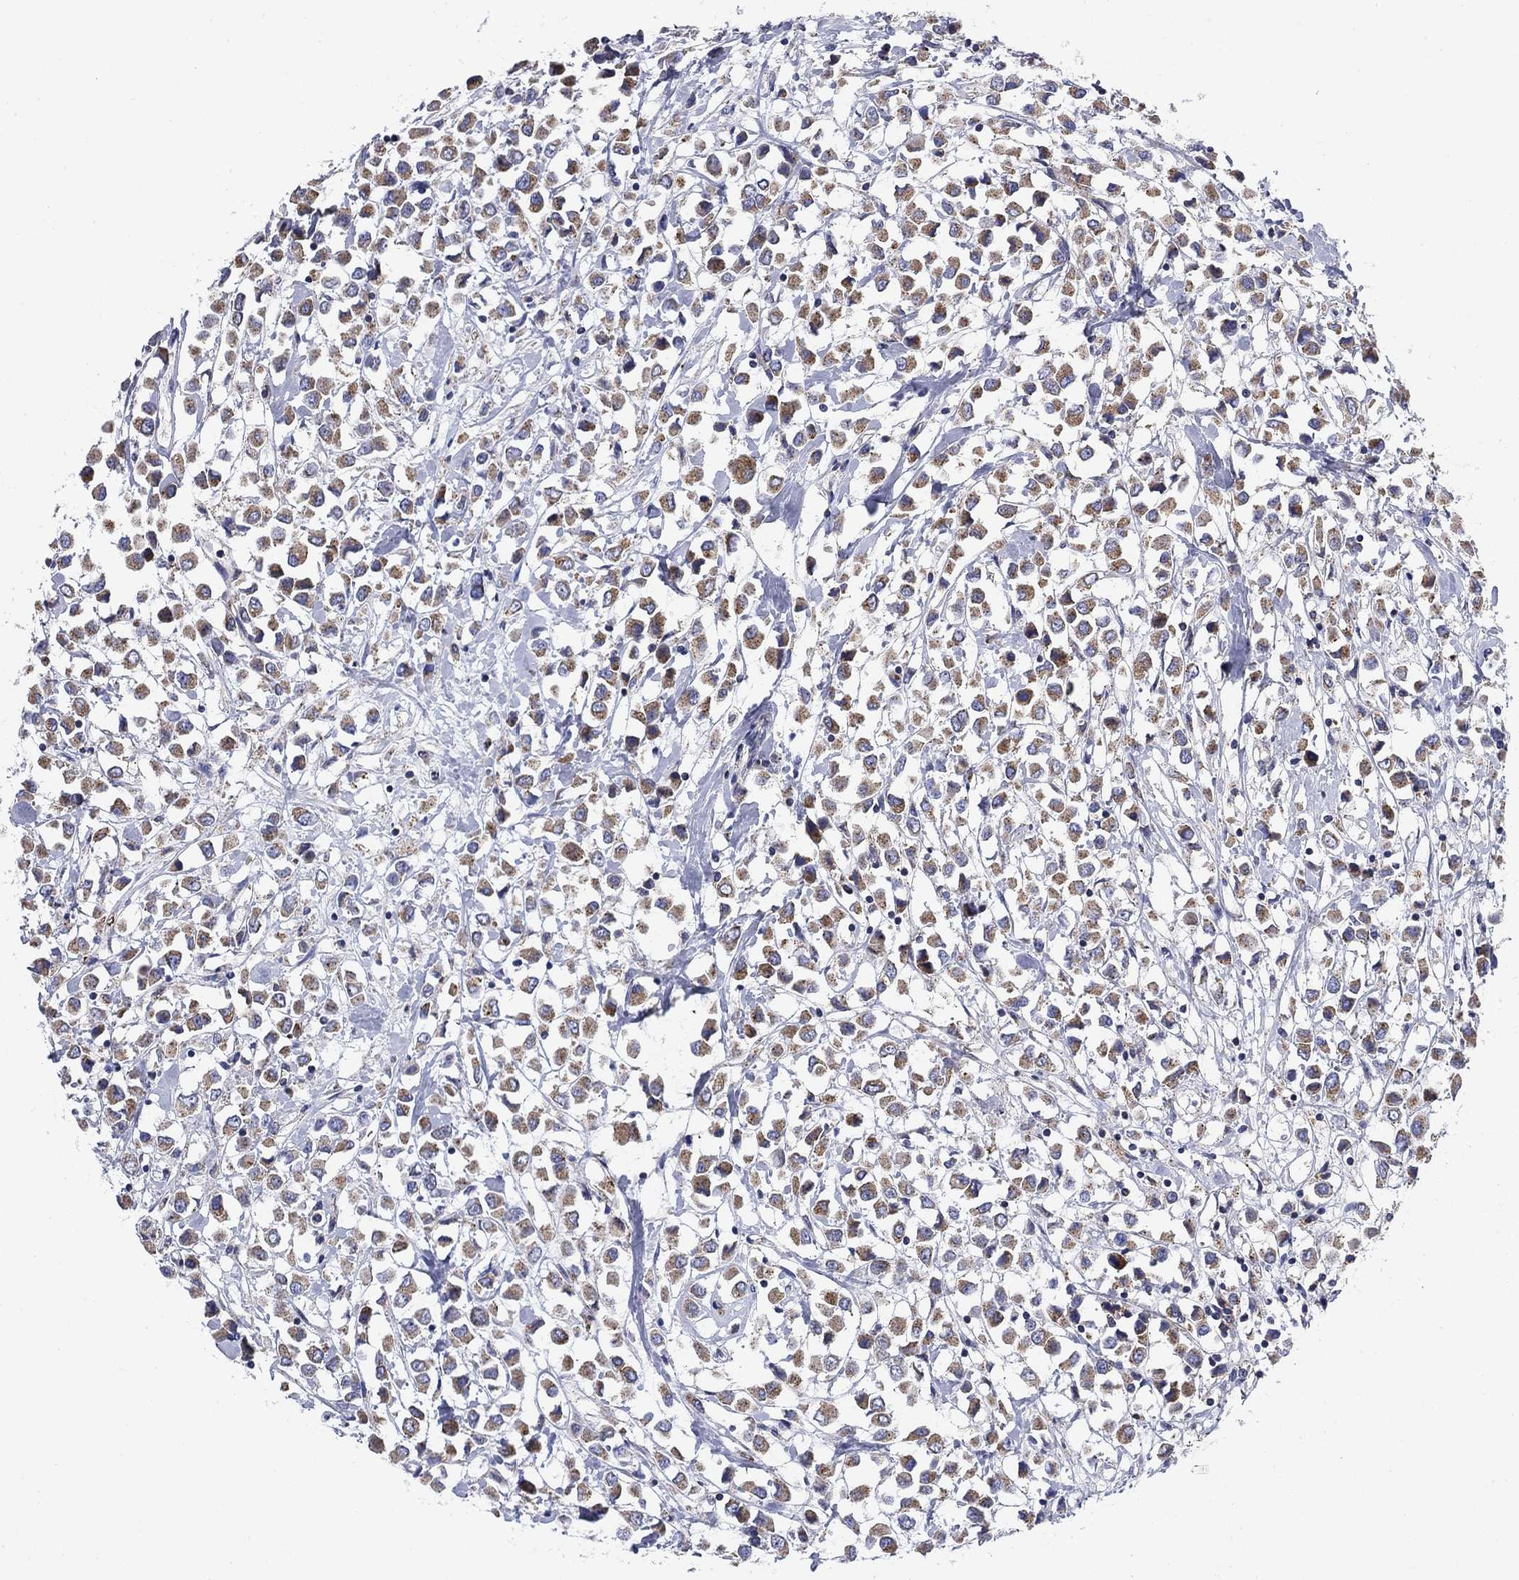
{"staining": {"intensity": "moderate", "quantity": ">75%", "location": "cytoplasmic/membranous"}, "tissue": "breast cancer", "cell_type": "Tumor cells", "image_type": "cancer", "snomed": [{"axis": "morphology", "description": "Duct carcinoma"}, {"axis": "topography", "description": "Breast"}], "caption": "An image of human intraductal carcinoma (breast) stained for a protein displays moderate cytoplasmic/membranous brown staining in tumor cells.", "gene": "NACAD", "patient": {"sex": "female", "age": 61}}